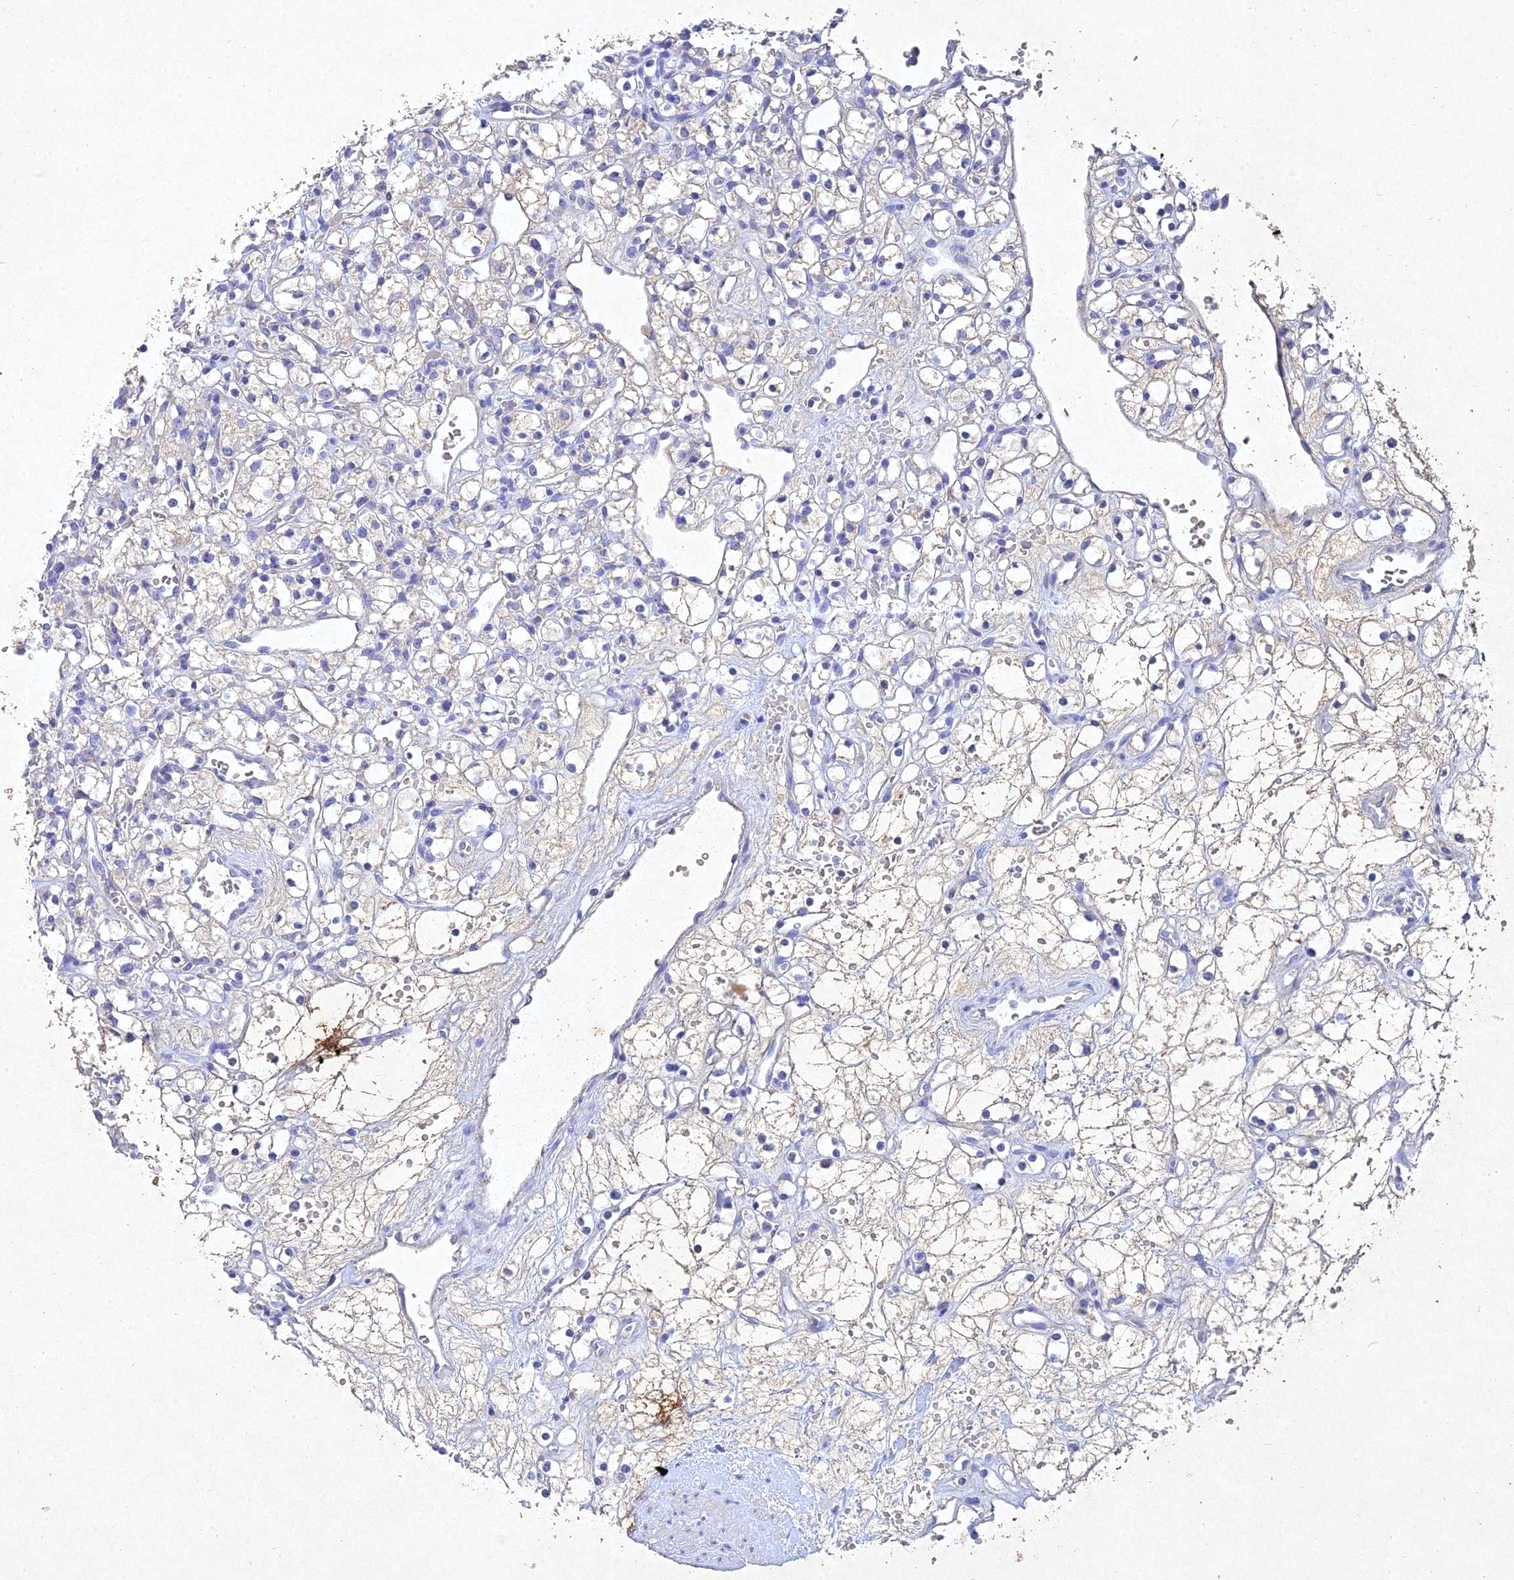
{"staining": {"intensity": "negative", "quantity": "none", "location": "none"}, "tissue": "renal cancer", "cell_type": "Tumor cells", "image_type": "cancer", "snomed": [{"axis": "morphology", "description": "Adenocarcinoma, NOS"}, {"axis": "topography", "description": "Kidney"}], "caption": "Tumor cells are negative for protein expression in human renal cancer.", "gene": "NDUFV1", "patient": {"sex": "female", "age": 59}}